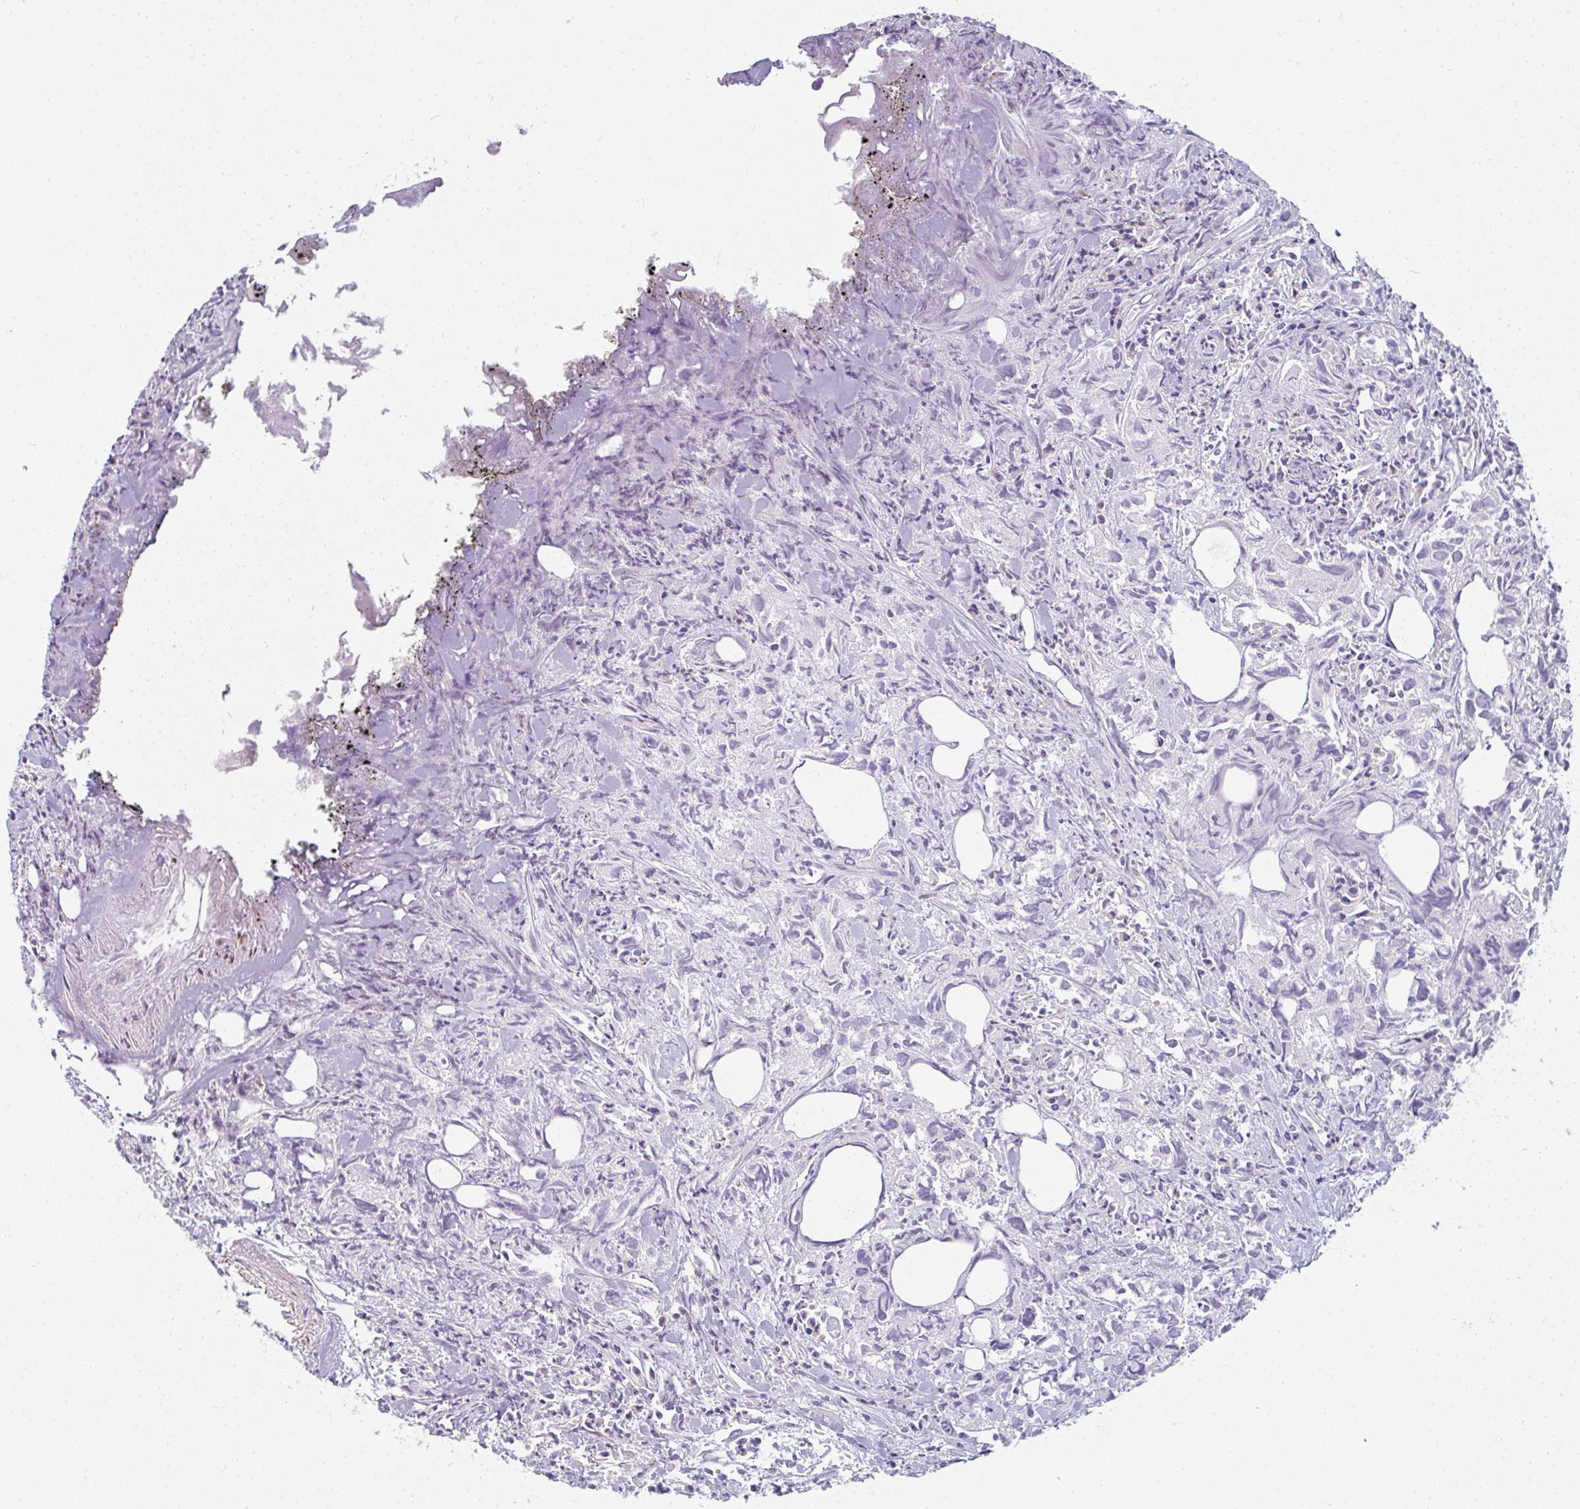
{"staining": {"intensity": "negative", "quantity": "none", "location": "none"}, "tissue": "urothelial cancer", "cell_type": "Tumor cells", "image_type": "cancer", "snomed": [{"axis": "morphology", "description": "Urothelial carcinoma, High grade"}, {"axis": "topography", "description": "Urinary bladder"}], "caption": "This is an immunohistochemistry (IHC) image of urothelial carcinoma (high-grade). There is no positivity in tumor cells.", "gene": "PPFIA4", "patient": {"sex": "female", "age": 75}}